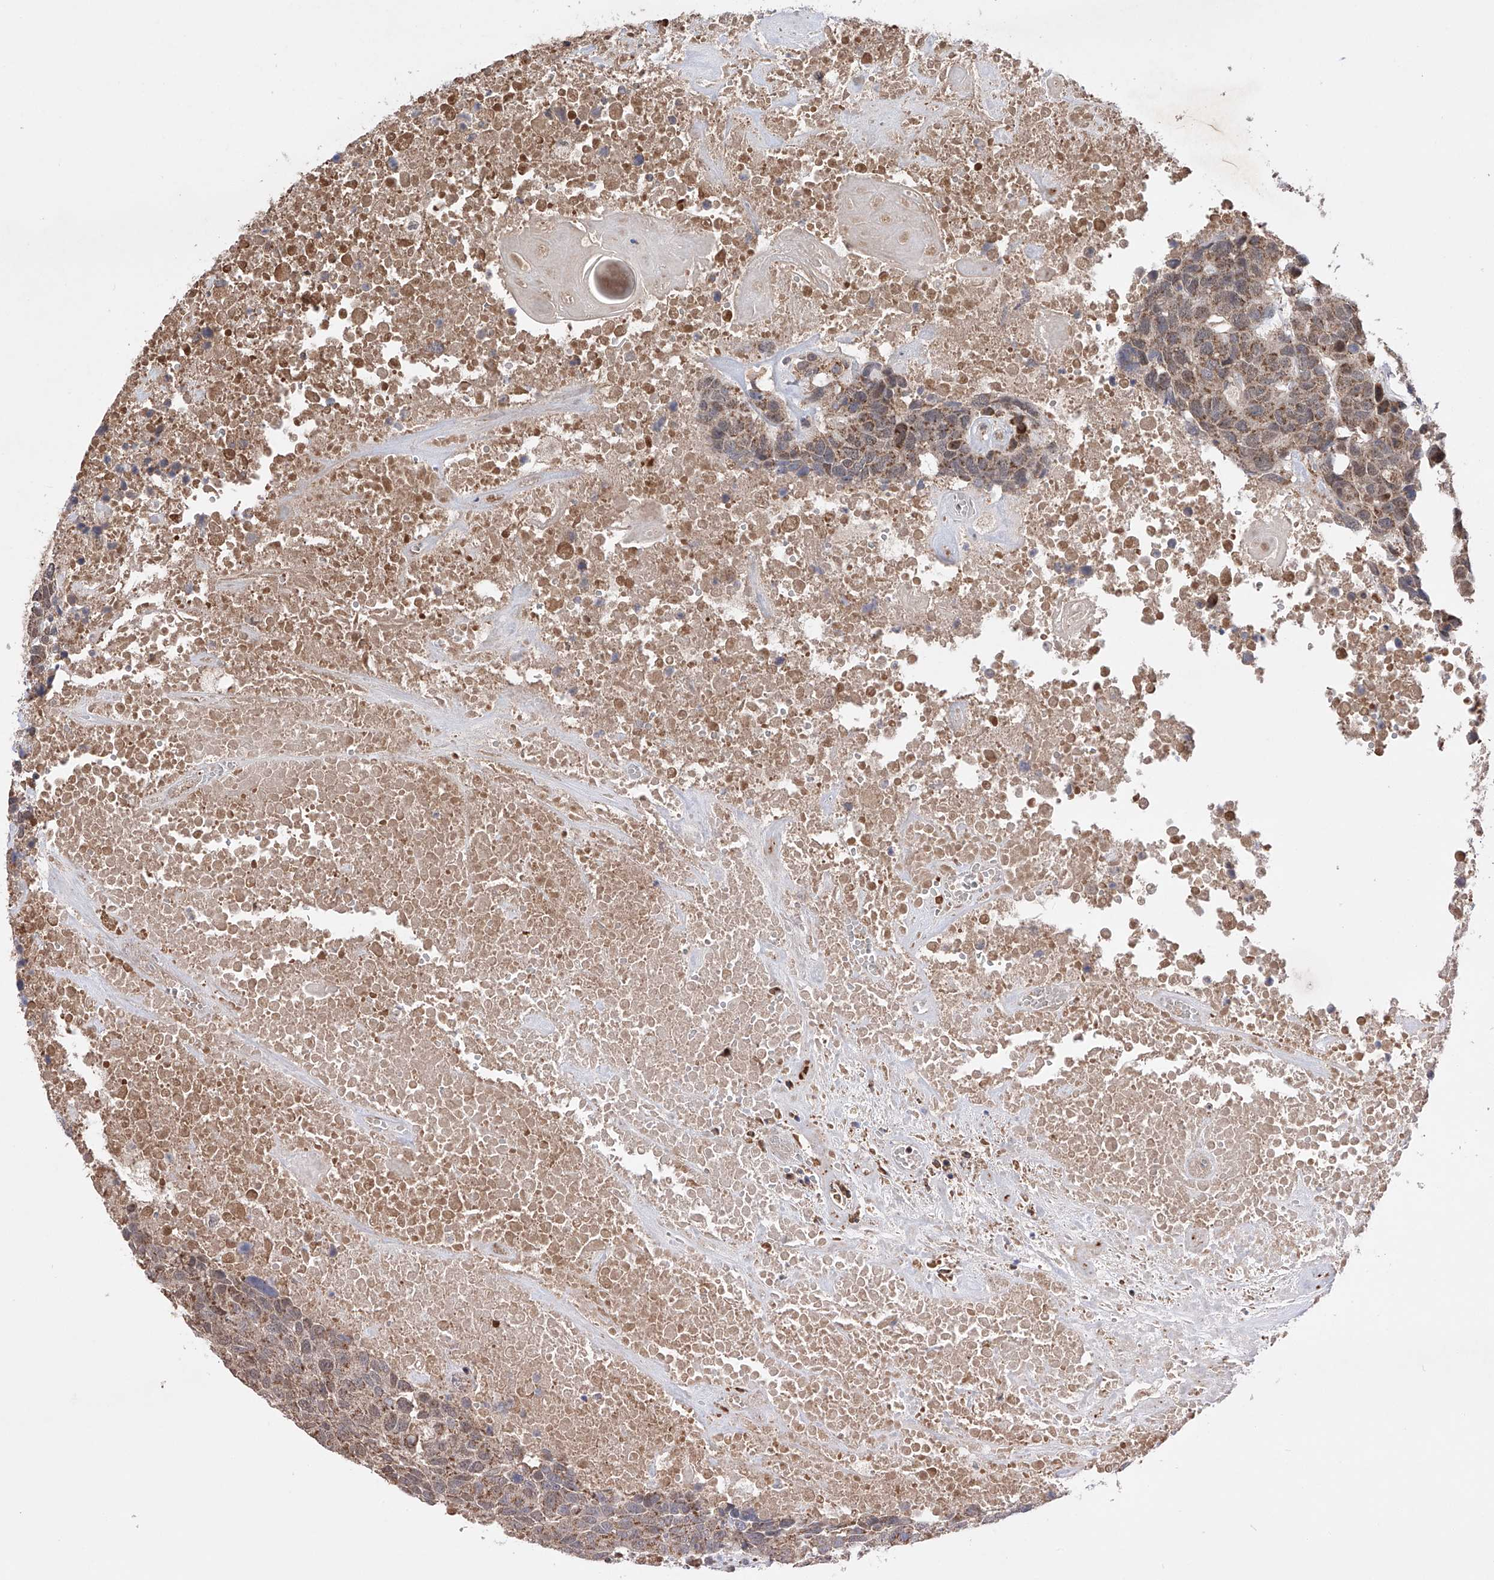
{"staining": {"intensity": "moderate", "quantity": ">75%", "location": "cytoplasmic/membranous"}, "tissue": "head and neck cancer", "cell_type": "Tumor cells", "image_type": "cancer", "snomed": [{"axis": "morphology", "description": "Squamous cell carcinoma, NOS"}, {"axis": "topography", "description": "Head-Neck"}], "caption": "Tumor cells demonstrate moderate cytoplasmic/membranous expression in about >75% of cells in head and neck cancer.", "gene": "SDHAF4", "patient": {"sex": "male", "age": 66}}